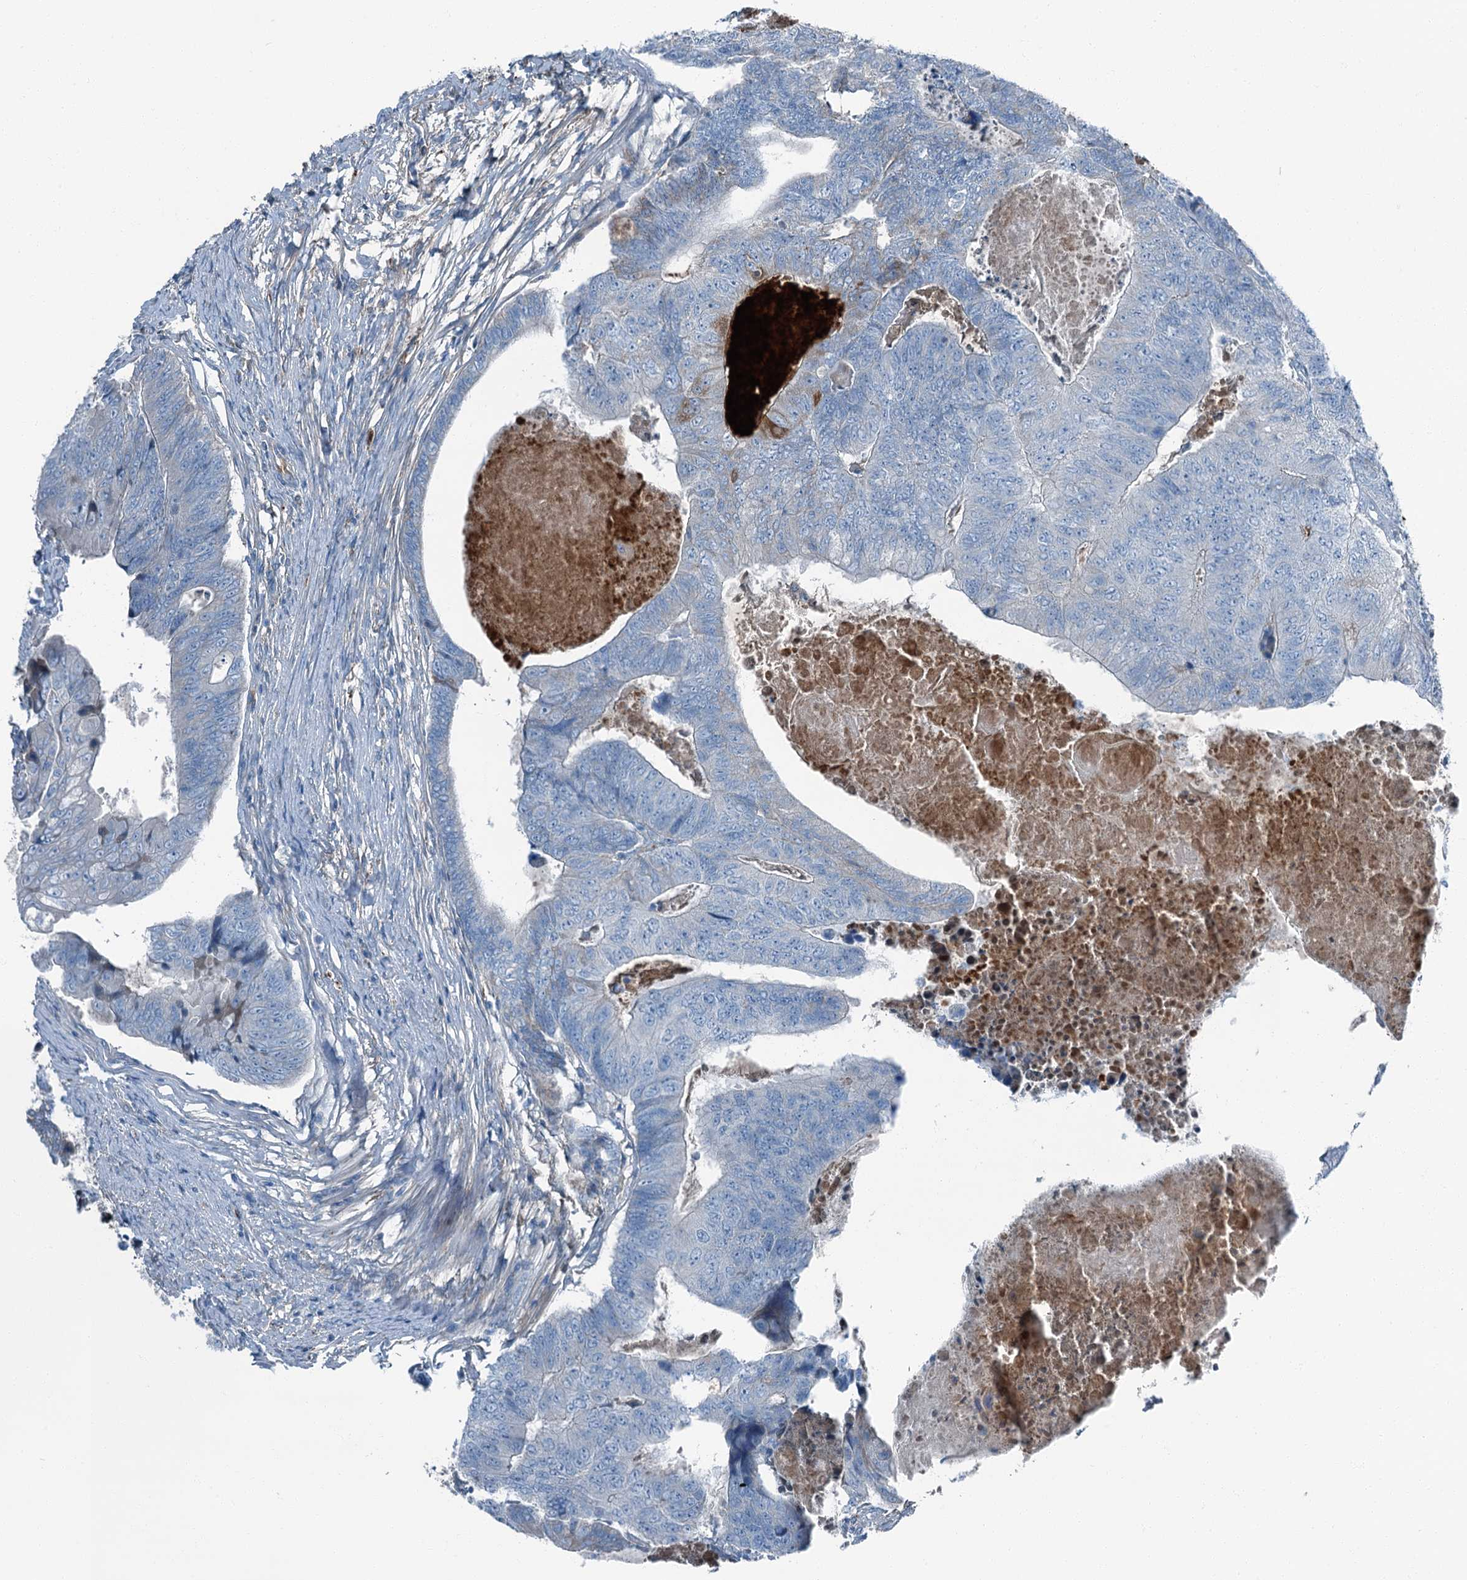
{"staining": {"intensity": "negative", "quantity": "none", "location": "none"}, "tissue": "colorectal cancer", "cell_type": "Tumor cells", "image_type": "cancer", "snomed": [{"axis": "morphology", "description": "Adenocarcinoma, NOS"}, {"axis": "topography", "description": "Colon"}], "caption": "Immunohistochemistry (IHC) of human colorectal adenocarcinoma reveals no staining in tumor cells.", "gene": "AXL", "patient": {"sex": "female", "age": 67}}